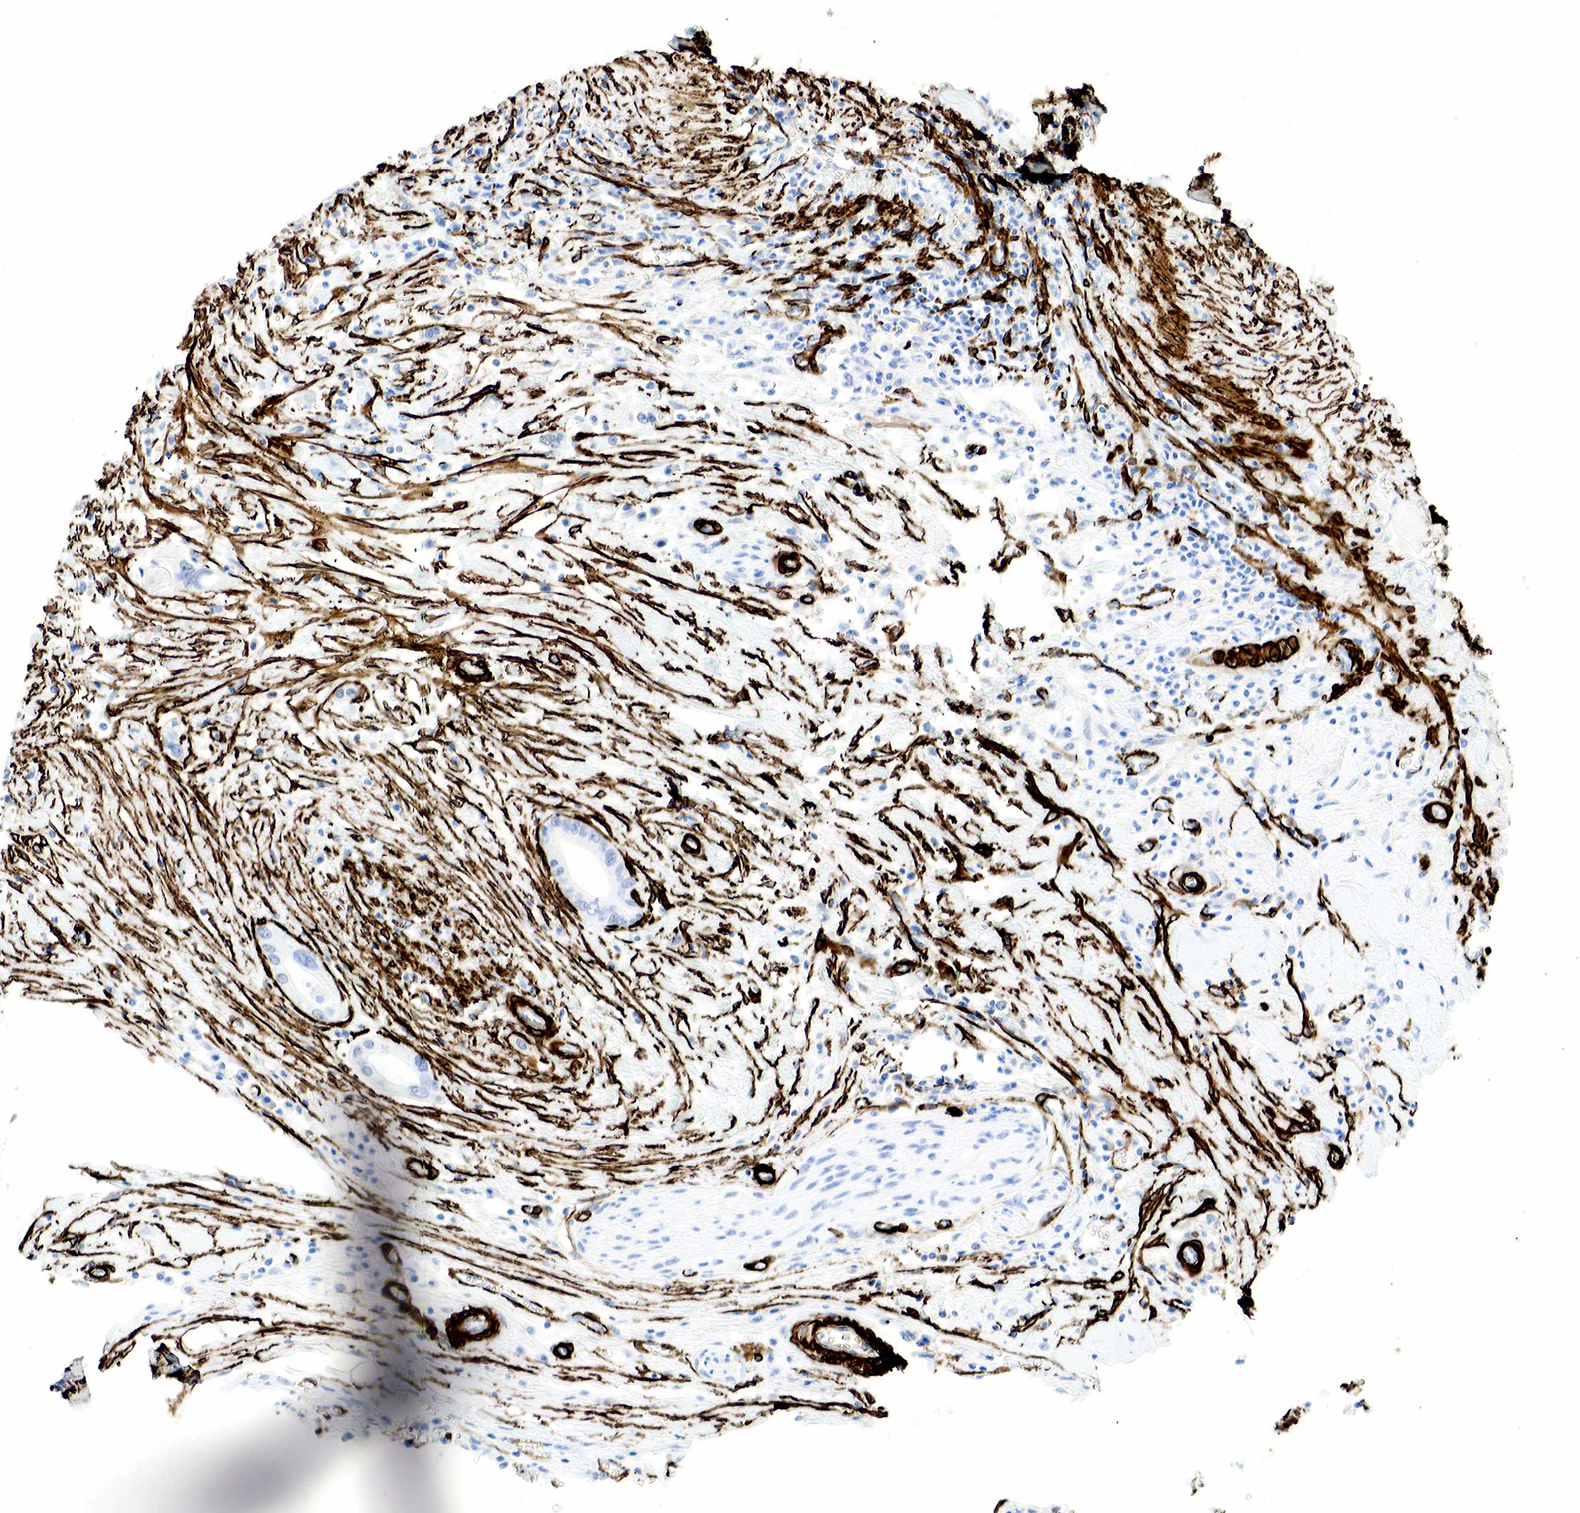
{"staining": {"intensity": "negative", "quantity": "none", "location": "none"}, "tissue": "pancreatic cancer", "cell_type": "Tumor cells", "image_type": "cancer", "snomed": [{"axis": "morphology", "description": "Adenocarcinoma, NOS"}, {"axis": "topography", "description": "Pancreas"}], "caption": "This micrograph is of pancreatic cancer (adenocarcinoma) stained with immunohistochemistry to label a protein in brown with the nuclei are counter-stained blue. There is no staining in tumor cells. (Immunohistochemistry (ihc), brightfield microscopy, high magnification).", "gene": "ACTA2", "patient": {"sex": "male", "age": 69}}